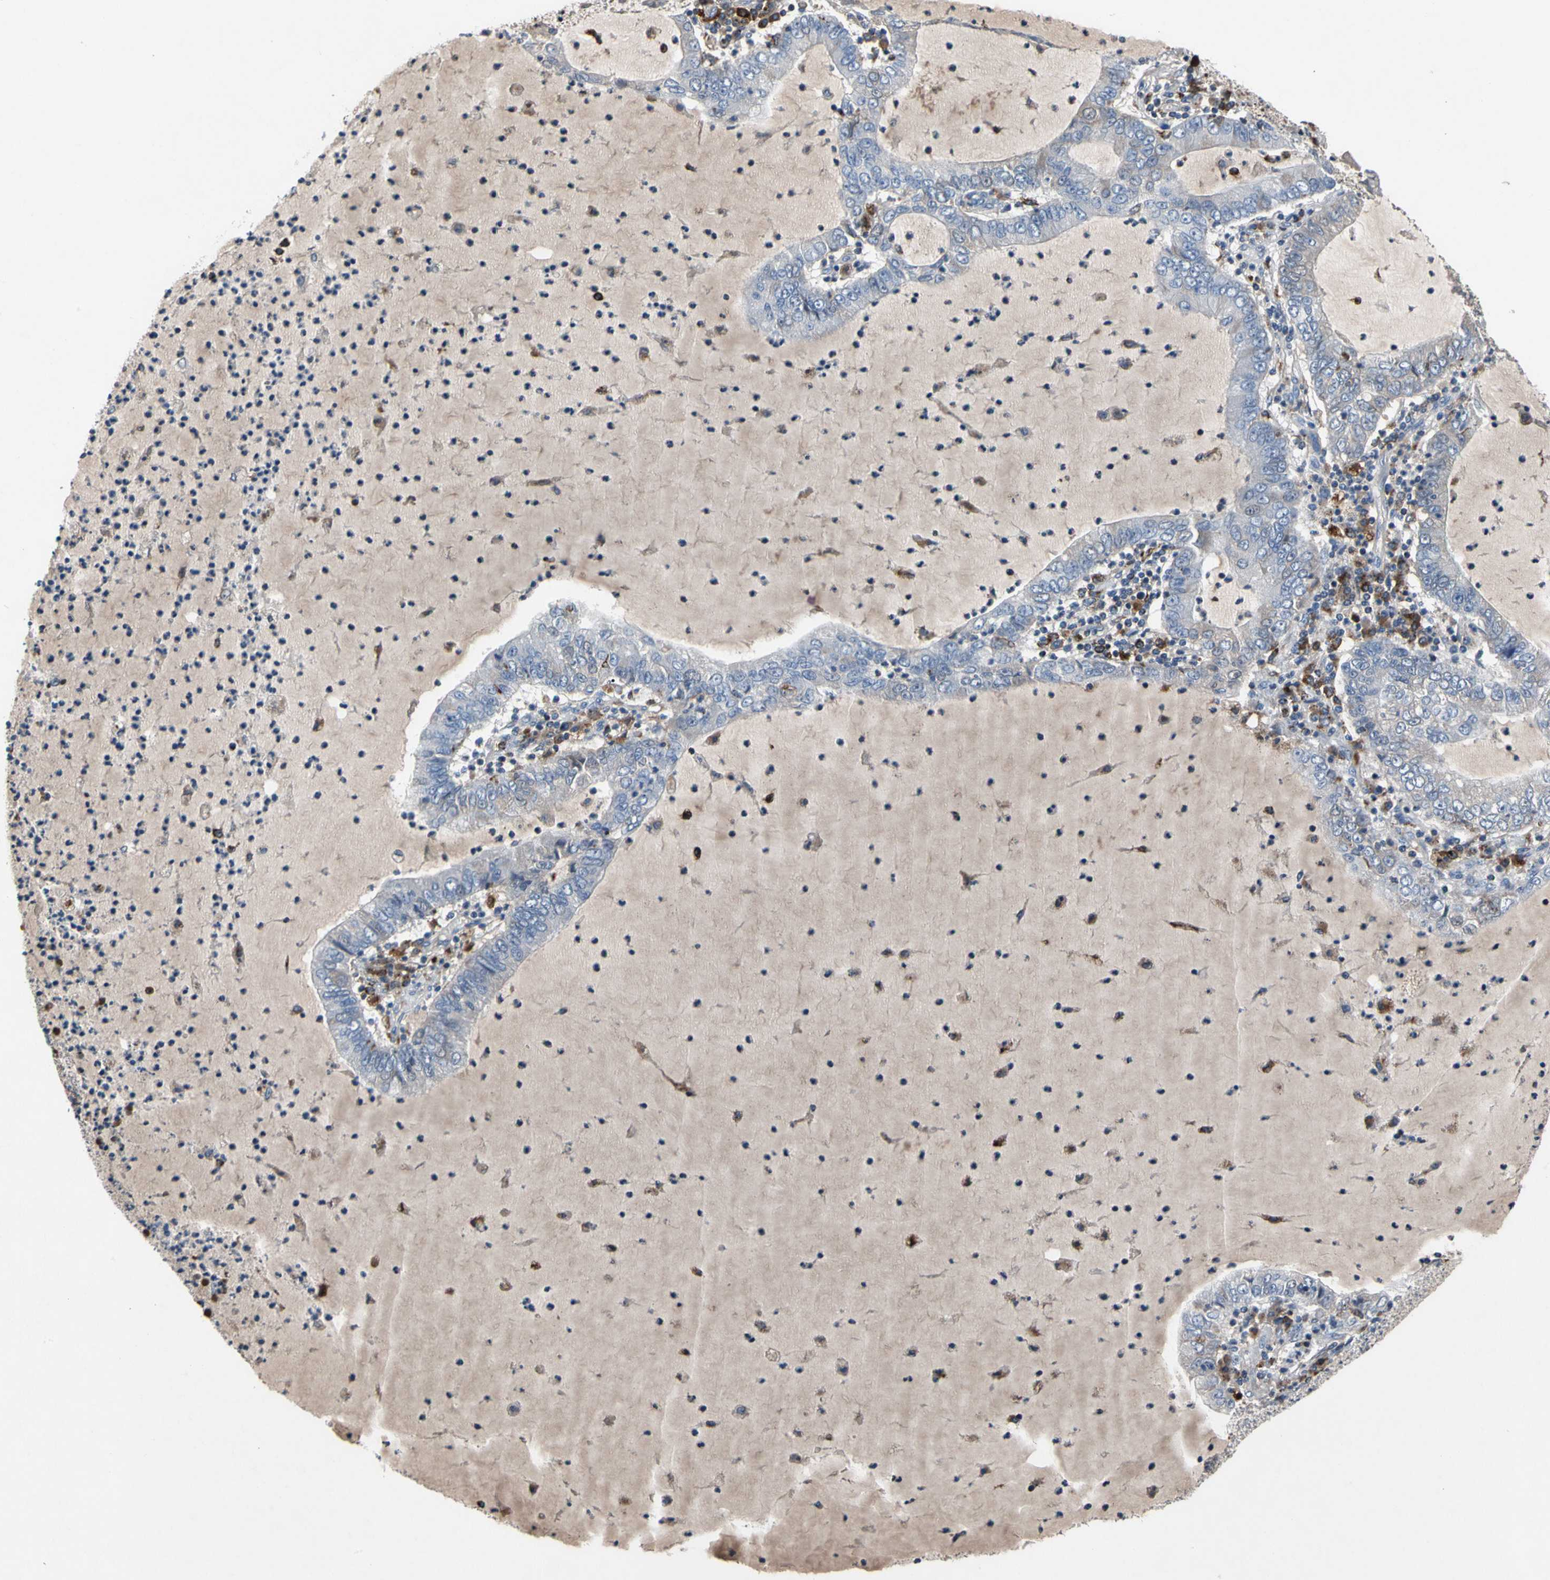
{"staining": {"intensity": "negative", "quantity": "none", "location": "none"}, "tissue": "lung cancer", "cell_type": "Tumor cells", "image_type": "cancer", "snomed": [{"axis": "morphology", "description": "Adenocarcinoma, NOS"}, {"axis": "topography", "description": "Lung"}], "caption": "IHC histopathology image of human lung cancer (adenocarcinoma) stained for a protein (brown), which displays no positivity in tumor cells.", "gene": "ADA2", "patient": {"sex": "female", "age": 51}}